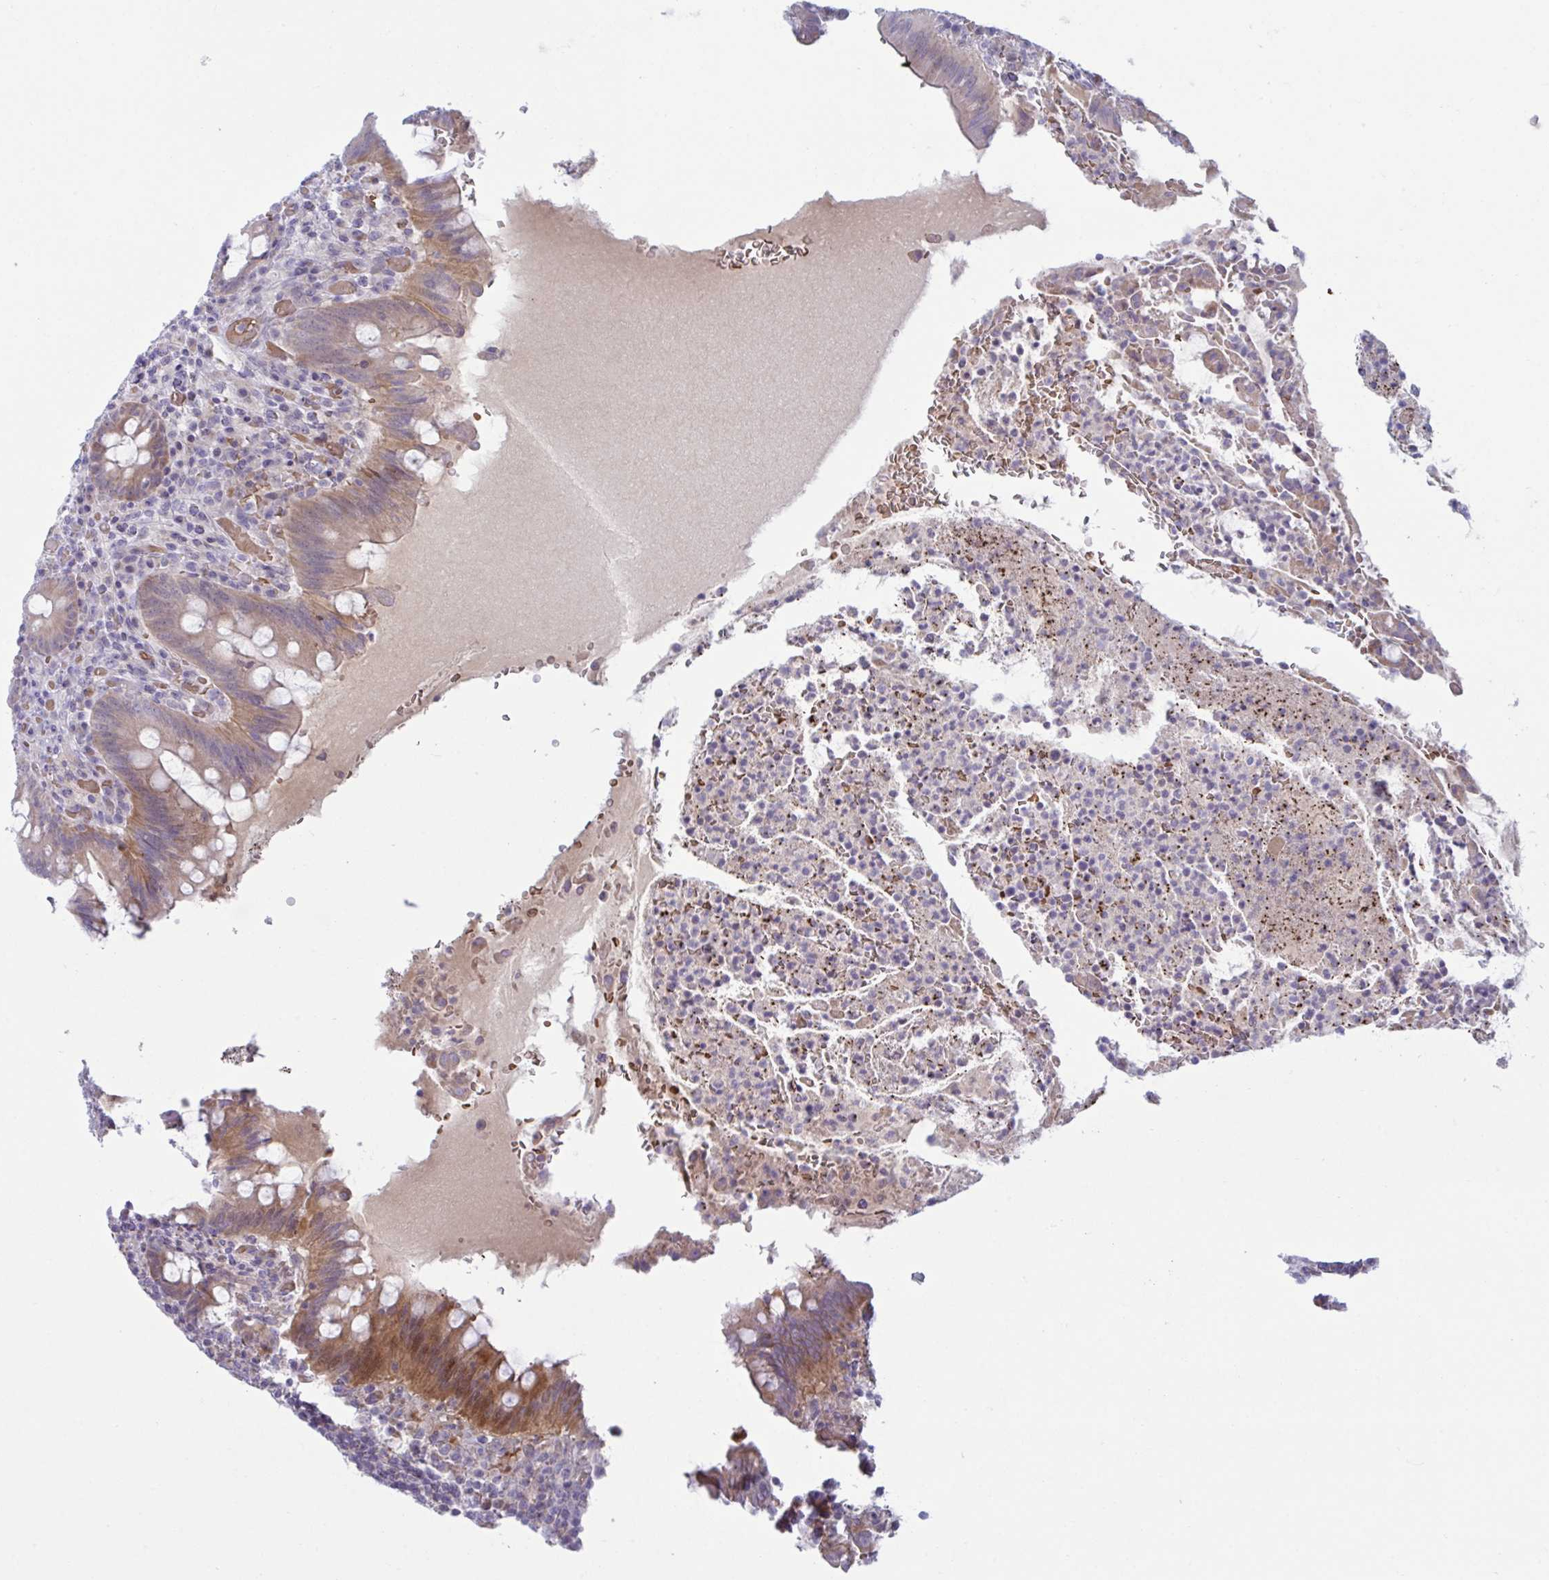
{"staining": {"intensity": "moderate", "quantity": "25%-75%", "location": "cytoplasmic/membranous"}, "tissue": "appendix", "cell_type": "Glandular cells", "image_type": "normal", "snomed": [{"axis": "morphology", "description": "Normal tissue, NOS"}, {"axis": "topography", "description": "Appendix"}], "caption": "Protein analysis of unremarkable appendix demonstrates moderate cytoplasmic/membranous positivity in about 25%-75% of glandular cells.", "gene": "VWC2", "patient": {"sex": "female", "age": 43}}